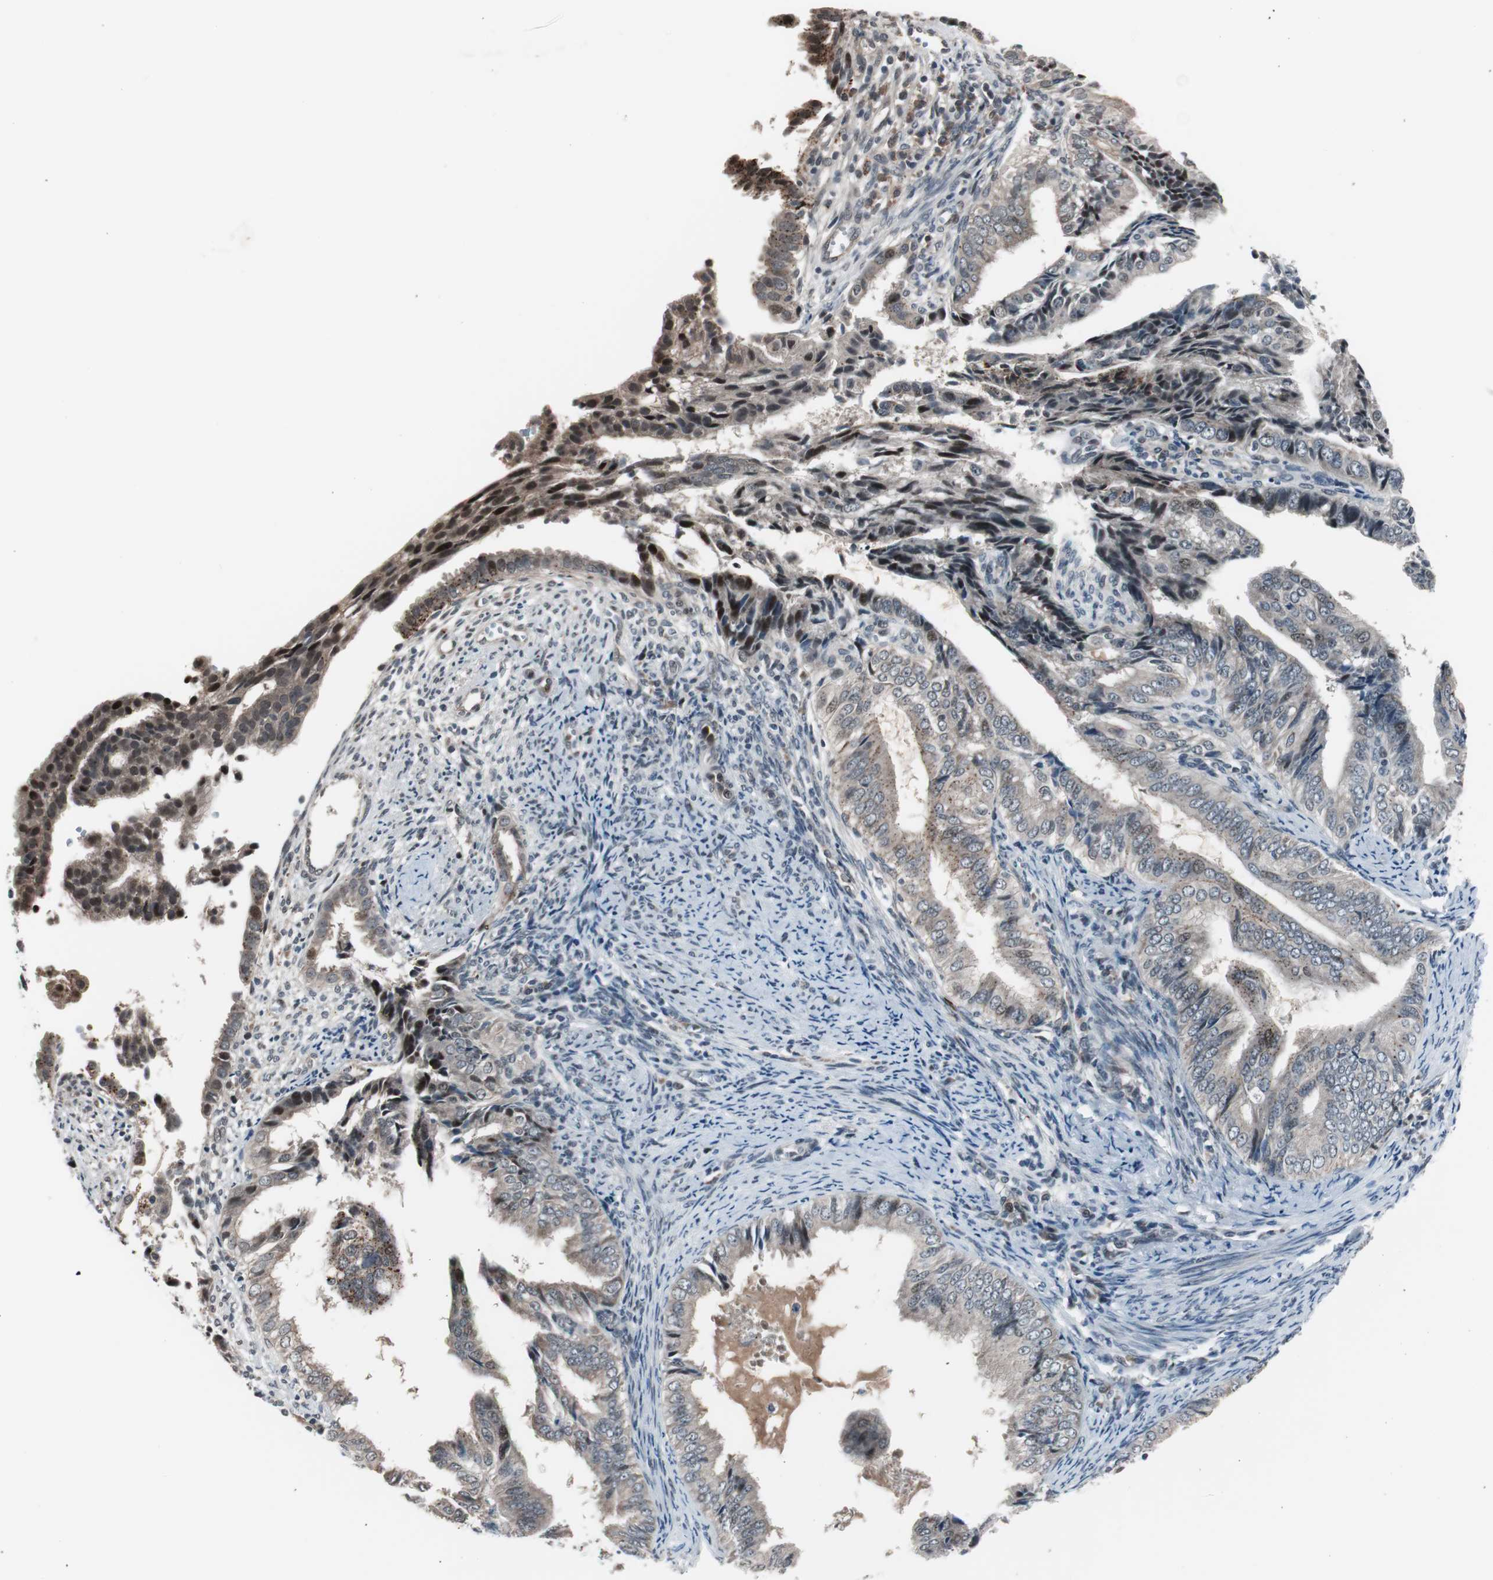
{"staining": {"intensity": "moderate", "quantity": "25%-75%", "location": "cytoplasmic/membranous,nuclear"}, "tissue": "endometrial cancer", "cell_type": "Tumor cells", "image_type": "cancer", "snomed": [{"axis": "morphology", "description": "Adenocarcinoma, NOS"}, {"axis": "topography", "description": "Endometrium"}], "caption": "Tumor cells show moderate cytoplasmic/membranous and nuclear positivity in approximately 25%-75% of cells in endometrial cancer.", "gene": "BOLA1", "patient": {"sex": "female", "age": 58}}